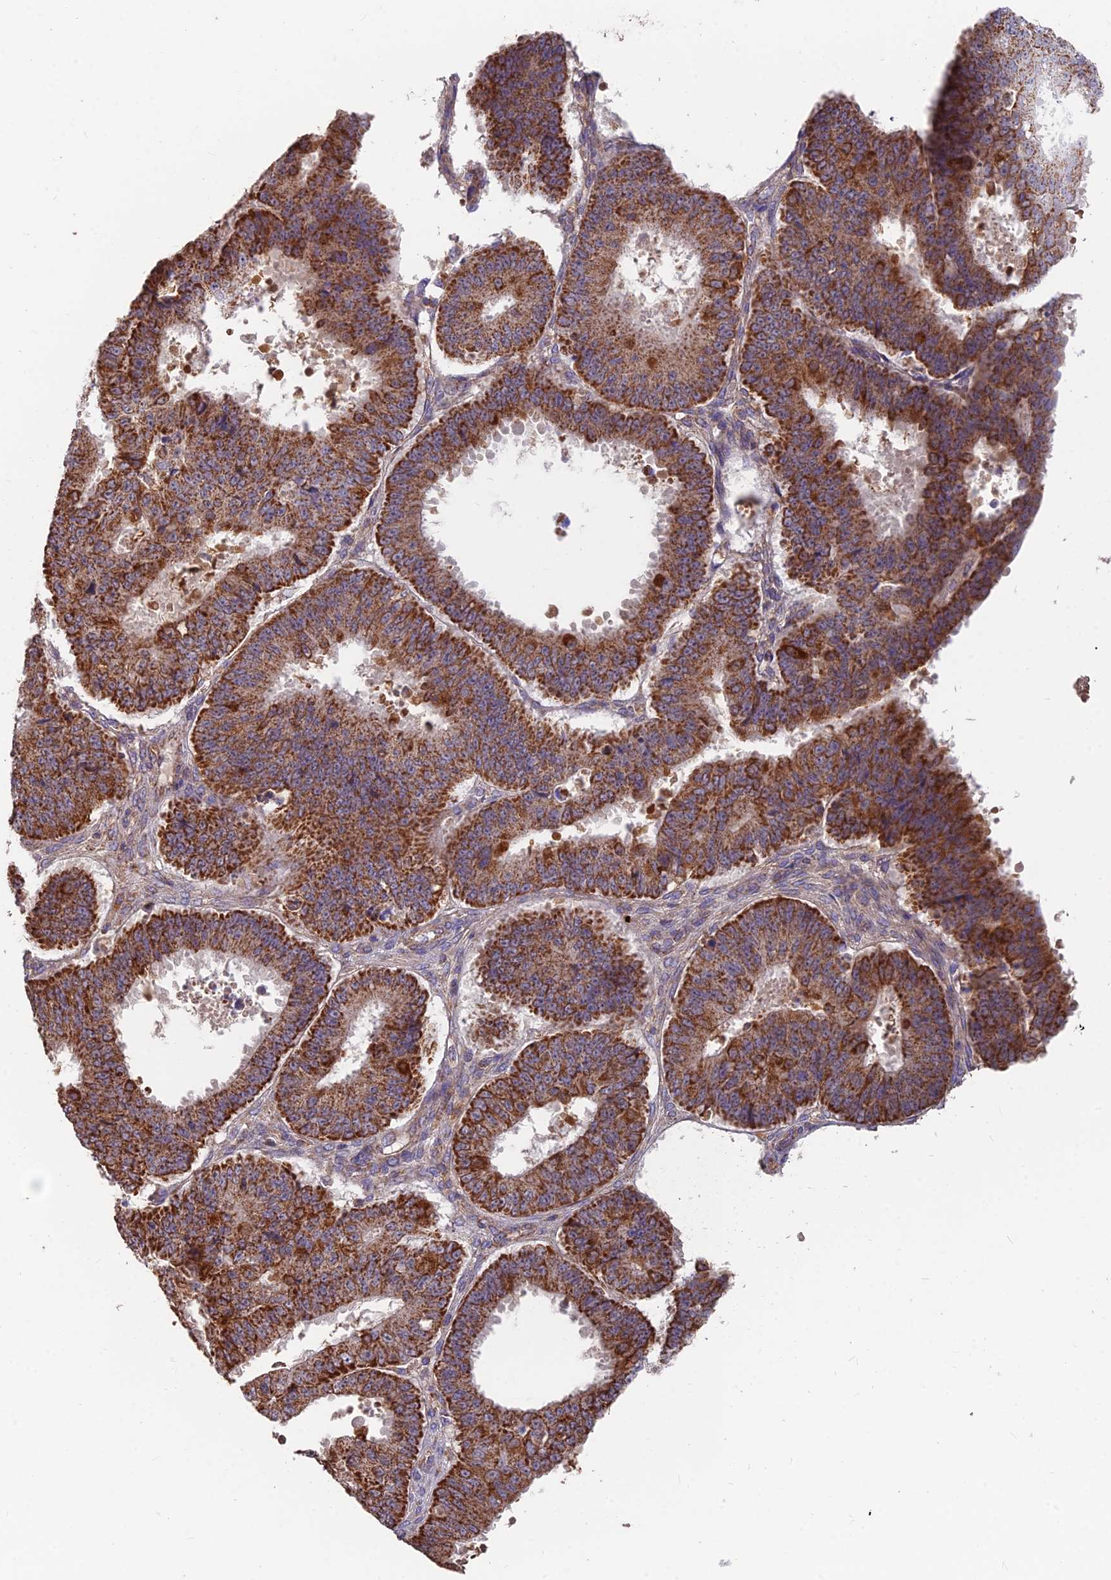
{"staining": {"intensity": "strong", "quantity": ">75%", "location": "cytoplasmic/membranous"}, "tissue": "ovarian cancer", "cell_type": "Tumor cells", "image_type": "cancer", "snomed": [{"axis": "morphology", "description": "Carcinoma, endometroid"}, {"axis": "topography", "description": "Appendix"}, {"axis": "topography", "description": "Ovary"}], "caption": "The micrograph demonstrates immunohistochemical staining of ovarian cancer. There is strong cytoplasmic/membranous staining is identified in approximately >75% of tumor cells.", "gene": "IFT22", "patient": {"sex": "female", "age": 42}}